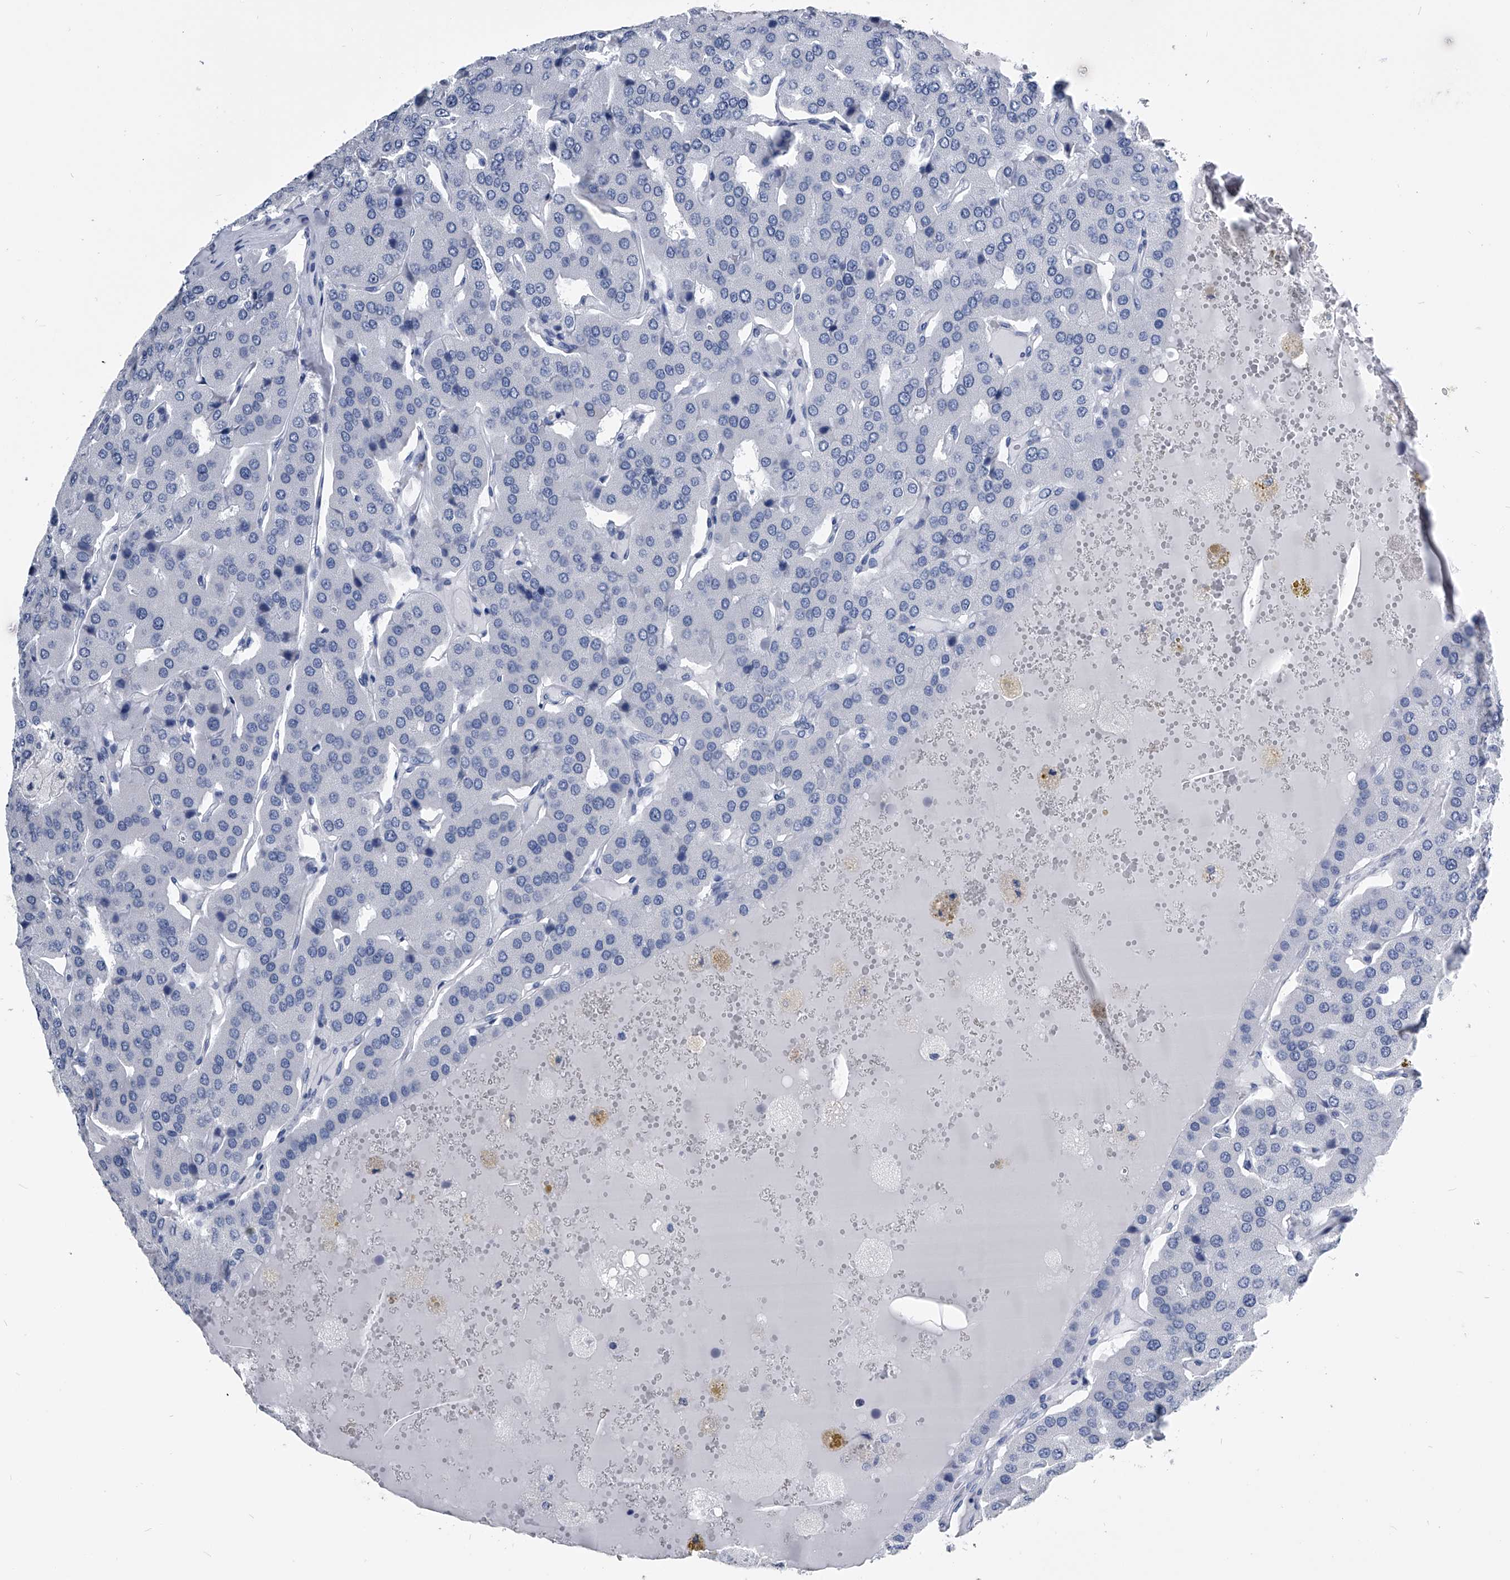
{"staining": {"intensity": "negative", "quantity": "none", "location": "none"}, "tissue": "parathyroid gland", "cell_type": "Glandular cells", "image_type": "normal", "snomed": [{"axis": "morphology", "description": "Normal tissue, NOS"}, {"axis": "morphology", "description": "Adenoma, NOS"}, {"axis": "topography", "description": "Parathyroid gland"}], "caption": "The photomicrograph exhibits no significant positivity in glandular cells of parathyroid gland. Nuclei are stained in blue.", "gene": "PDXK", "patient": {"sex": "female", "age": 86}}